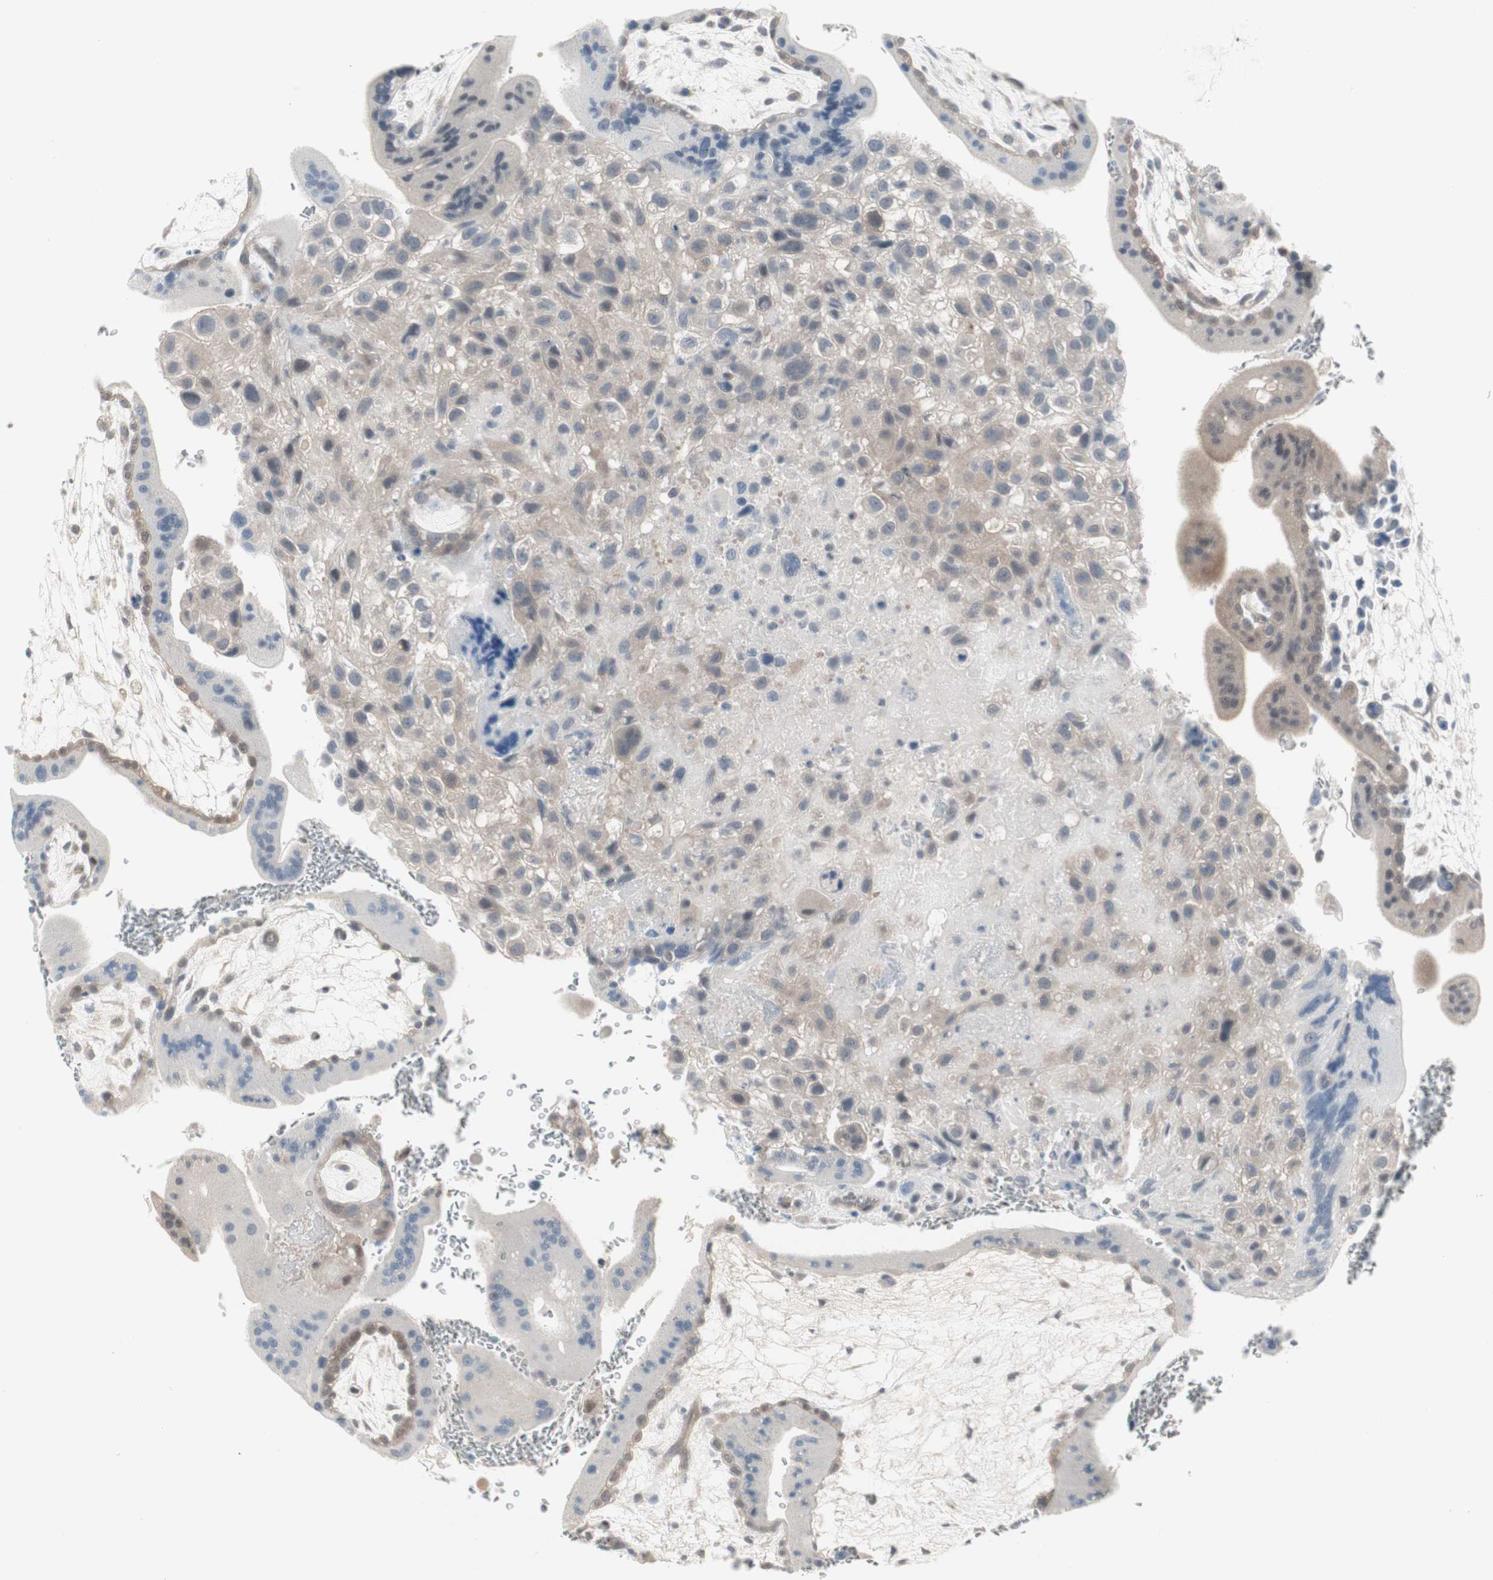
{"staining": {"intensity": "weak", "quantity": "<25%", "location": "cytoplasmic/membranous"}, "tissue": "placenta", "cell_type": "Decidual cells", "image_type": "normal", "snomed": [{"axis": "morphology", "description": "Normal tissue, NOS"}, {"axis": "topography", "description": "Placenta"}], "caption": "High power microscopy histopathology image of an IHC micrograph of unremarkable placenta, revealing no significant staining in decidual cells.", "gene": "PTPA", "patient": {"sex": "female", "age": 35}}